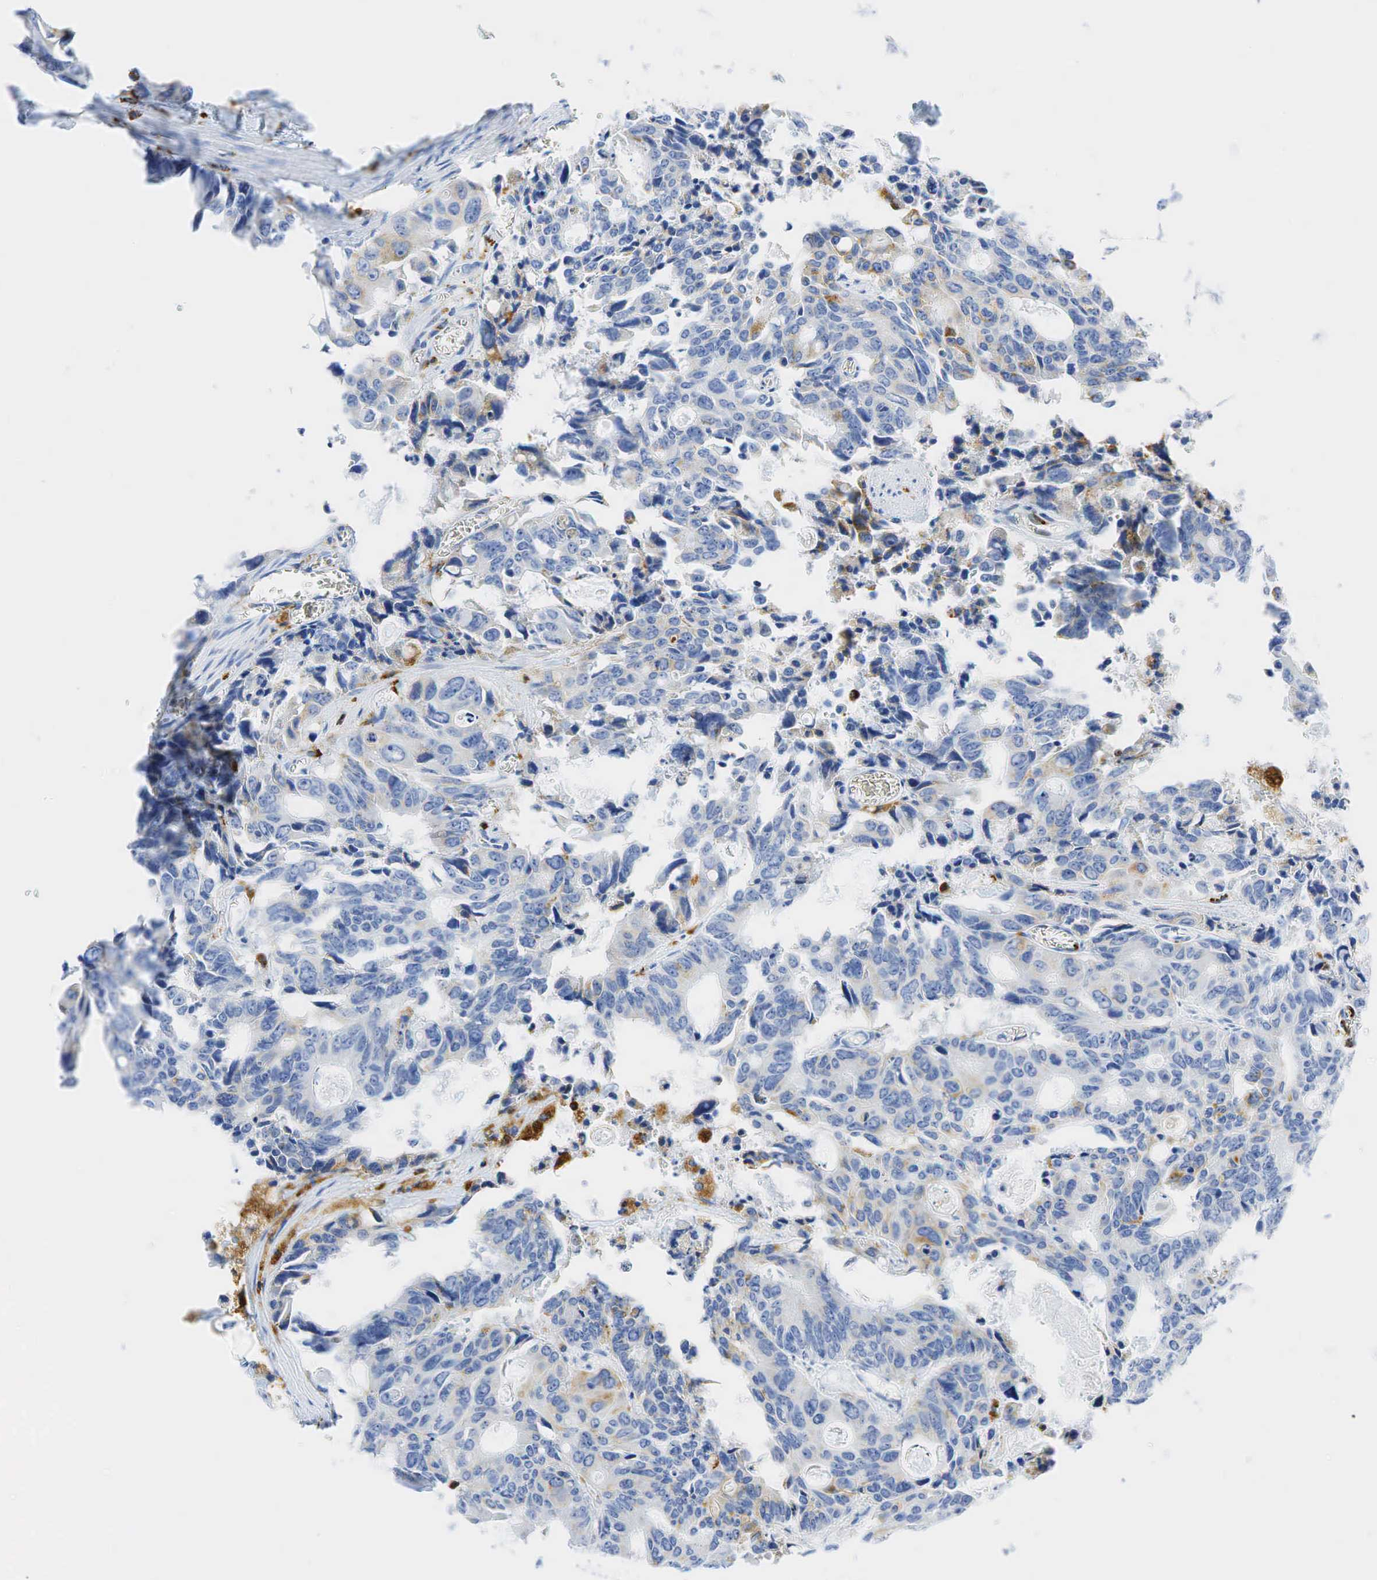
{"staining": {"intensity": "weak", "quantity": "<25%", "location": "cytoplasmic/membranous"}, "tissue": "colorectal cancer", "cell_type": "Tumor cells", "image_type": "cancer", "snomed": [{"axis": "morphology", "description": "Adenocarcinoma, NOS"}, {"axis": "topography", "description": "Rectum"}], "caption": "This photomicrograph is of colorectal adenocarcinoma stained with immunohistochemistry (IHC) to label a protein in brown with the nuclei are counter-stained blue. There is no positivity in tumor cells.", "gene": "CD68", "patient": {"sex": "male", "age": 76}}